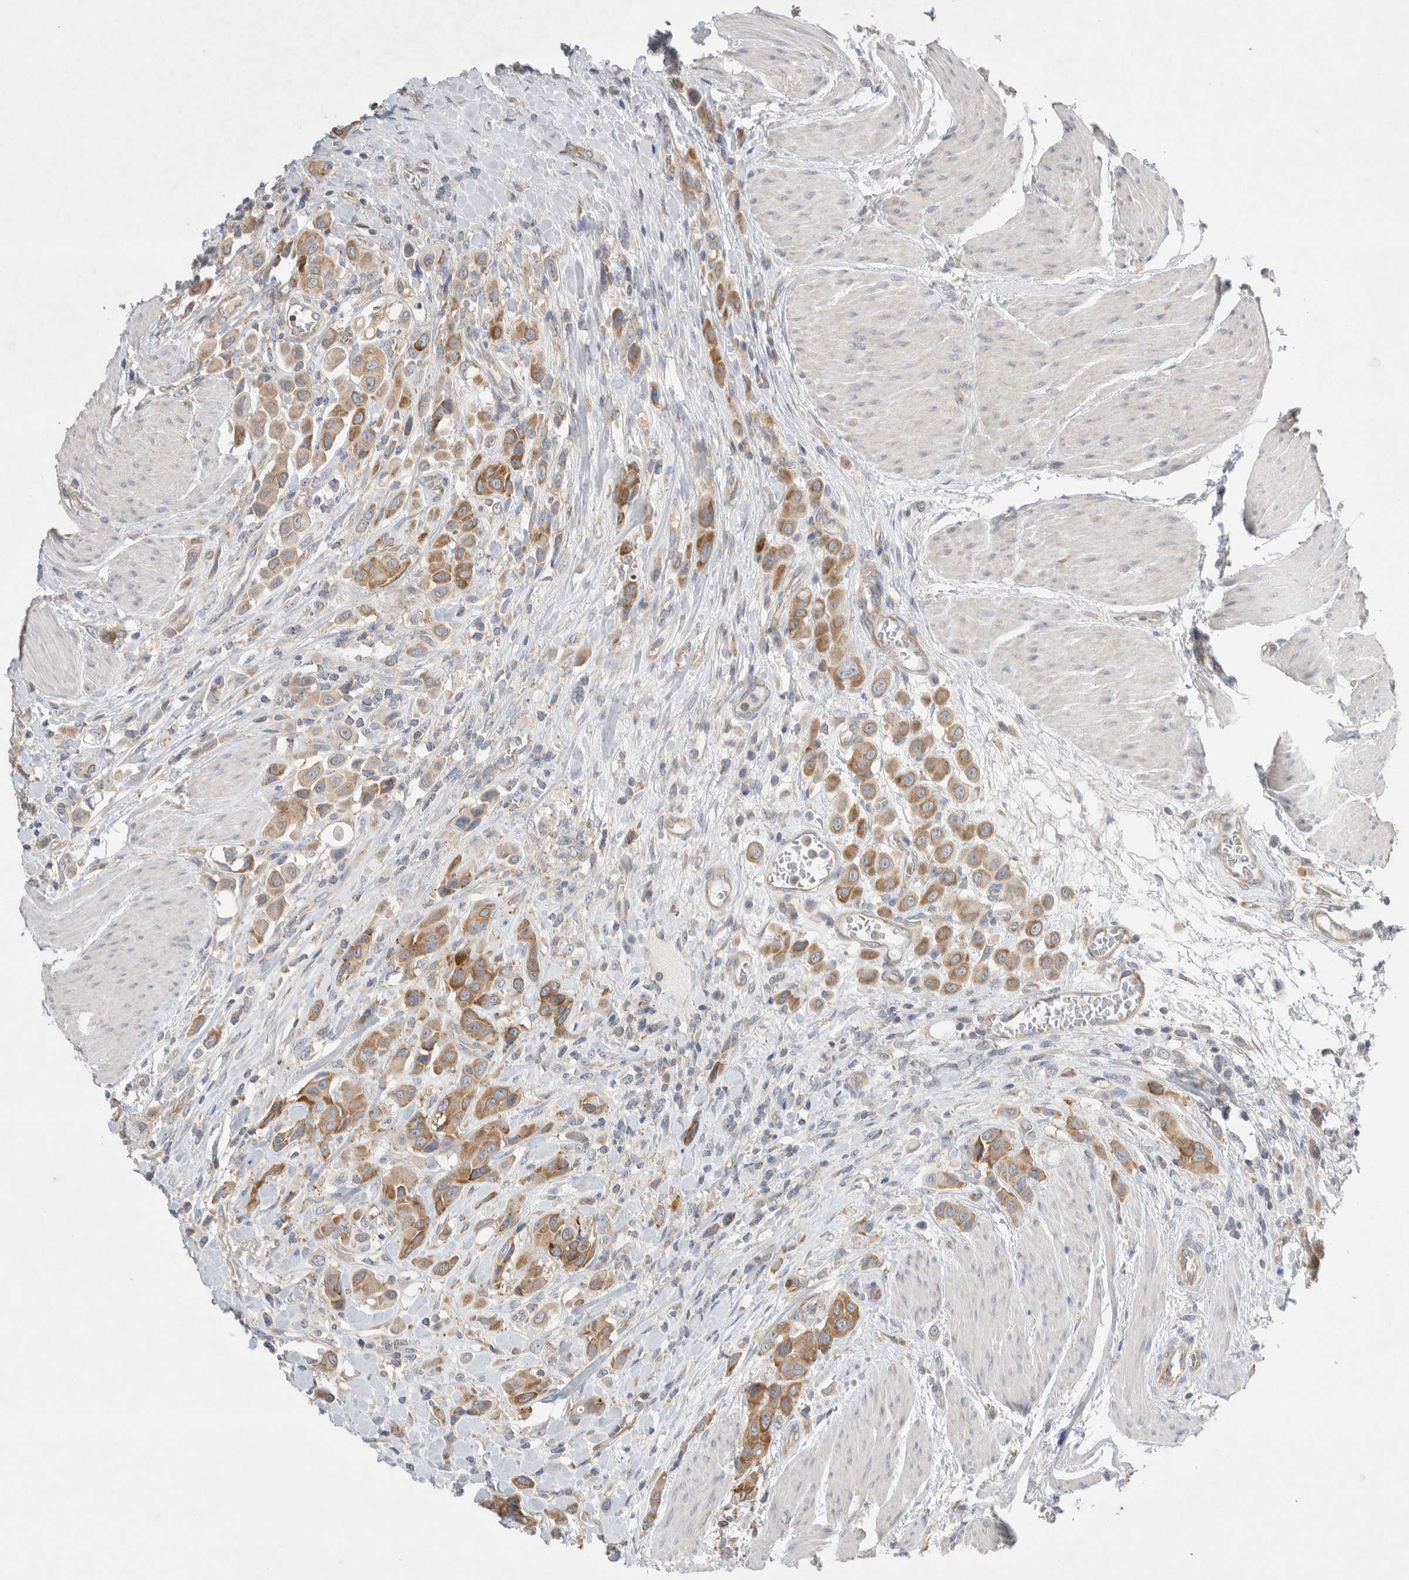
{"staining": {"intensity": "moderate", "quantity": ">75%", "location": "cytoplasmic/membranous"}, "tissue": "urothelial cancer", "cell_type": "Tumor cells", "image_type": "cancer", "snomed": [{"axis": "morphology", "description": "Urothelial carcinoma, High grade"}, {"axis": "topography", "description": "Urinary bladder"}], "caption": "High-power microscopy captured an IHC histopathology image of high-grade urothelial carcinoma, revealing moderate cytoplasmic/membranous positivity in about >75% of tumor cells.", "gene": "ZNF23", "patient": {"sex": "male", "age": 50}}